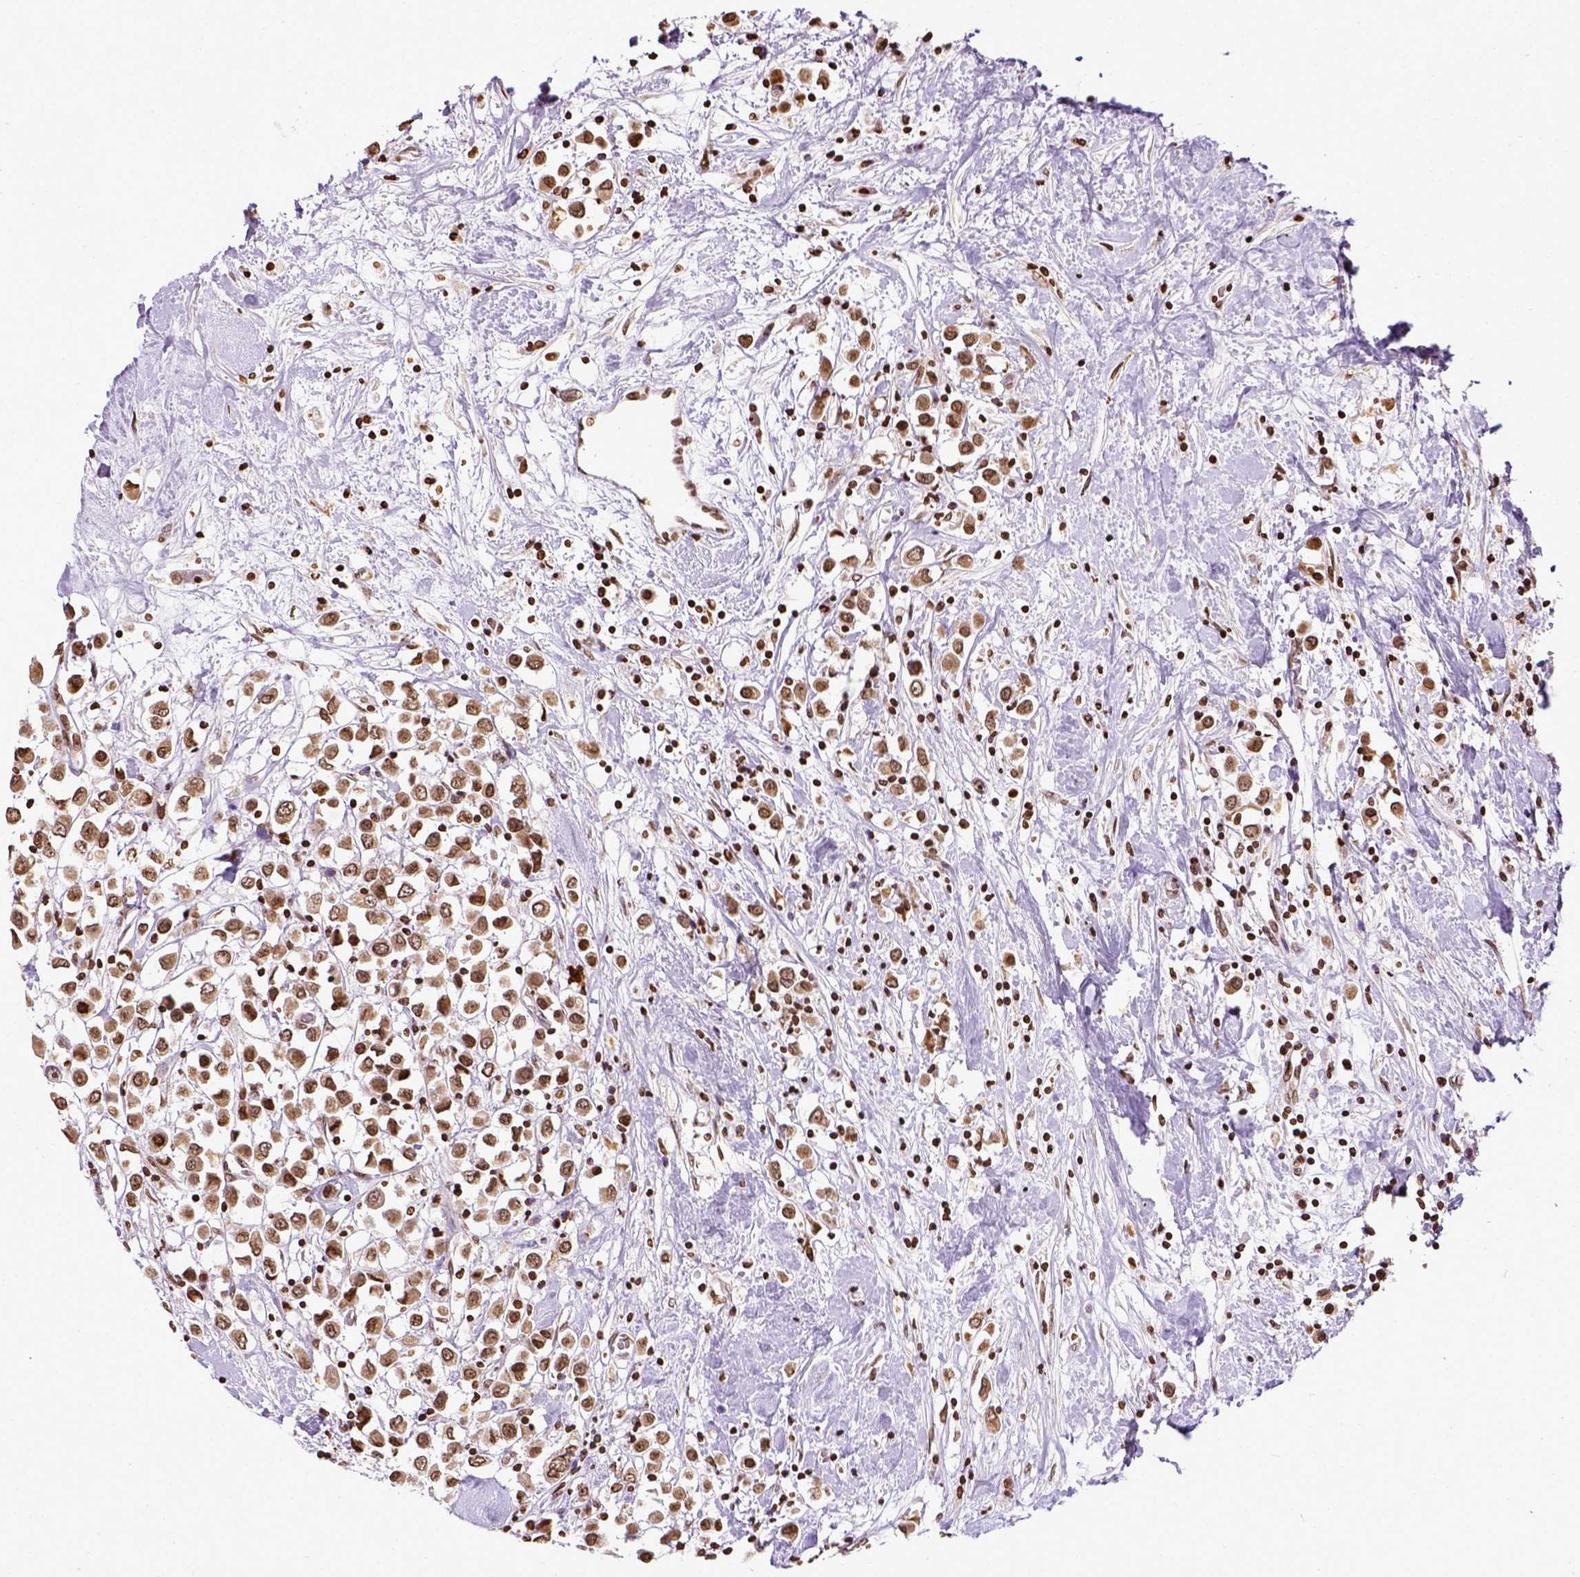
{"staining": {"intensity": "moderate", "quantity": ">75%", "location": "nuclear"}, "tissue": "breast cancer", "cell_type": "Tumor cells", "image_type": "cancer", "snomed": [{"axis": "morphology", "description": "Duct carcinoma"}, {"axis": "topography", "description": "Breast"}], "caption": "Protein expression analysis of invasive ductal carcinoma (breast) reveals moderate nuclear positivity in about >75% of tumor cells.", "gene": "ZNF75D", "patient": {"sex": "female", "age": 61}}